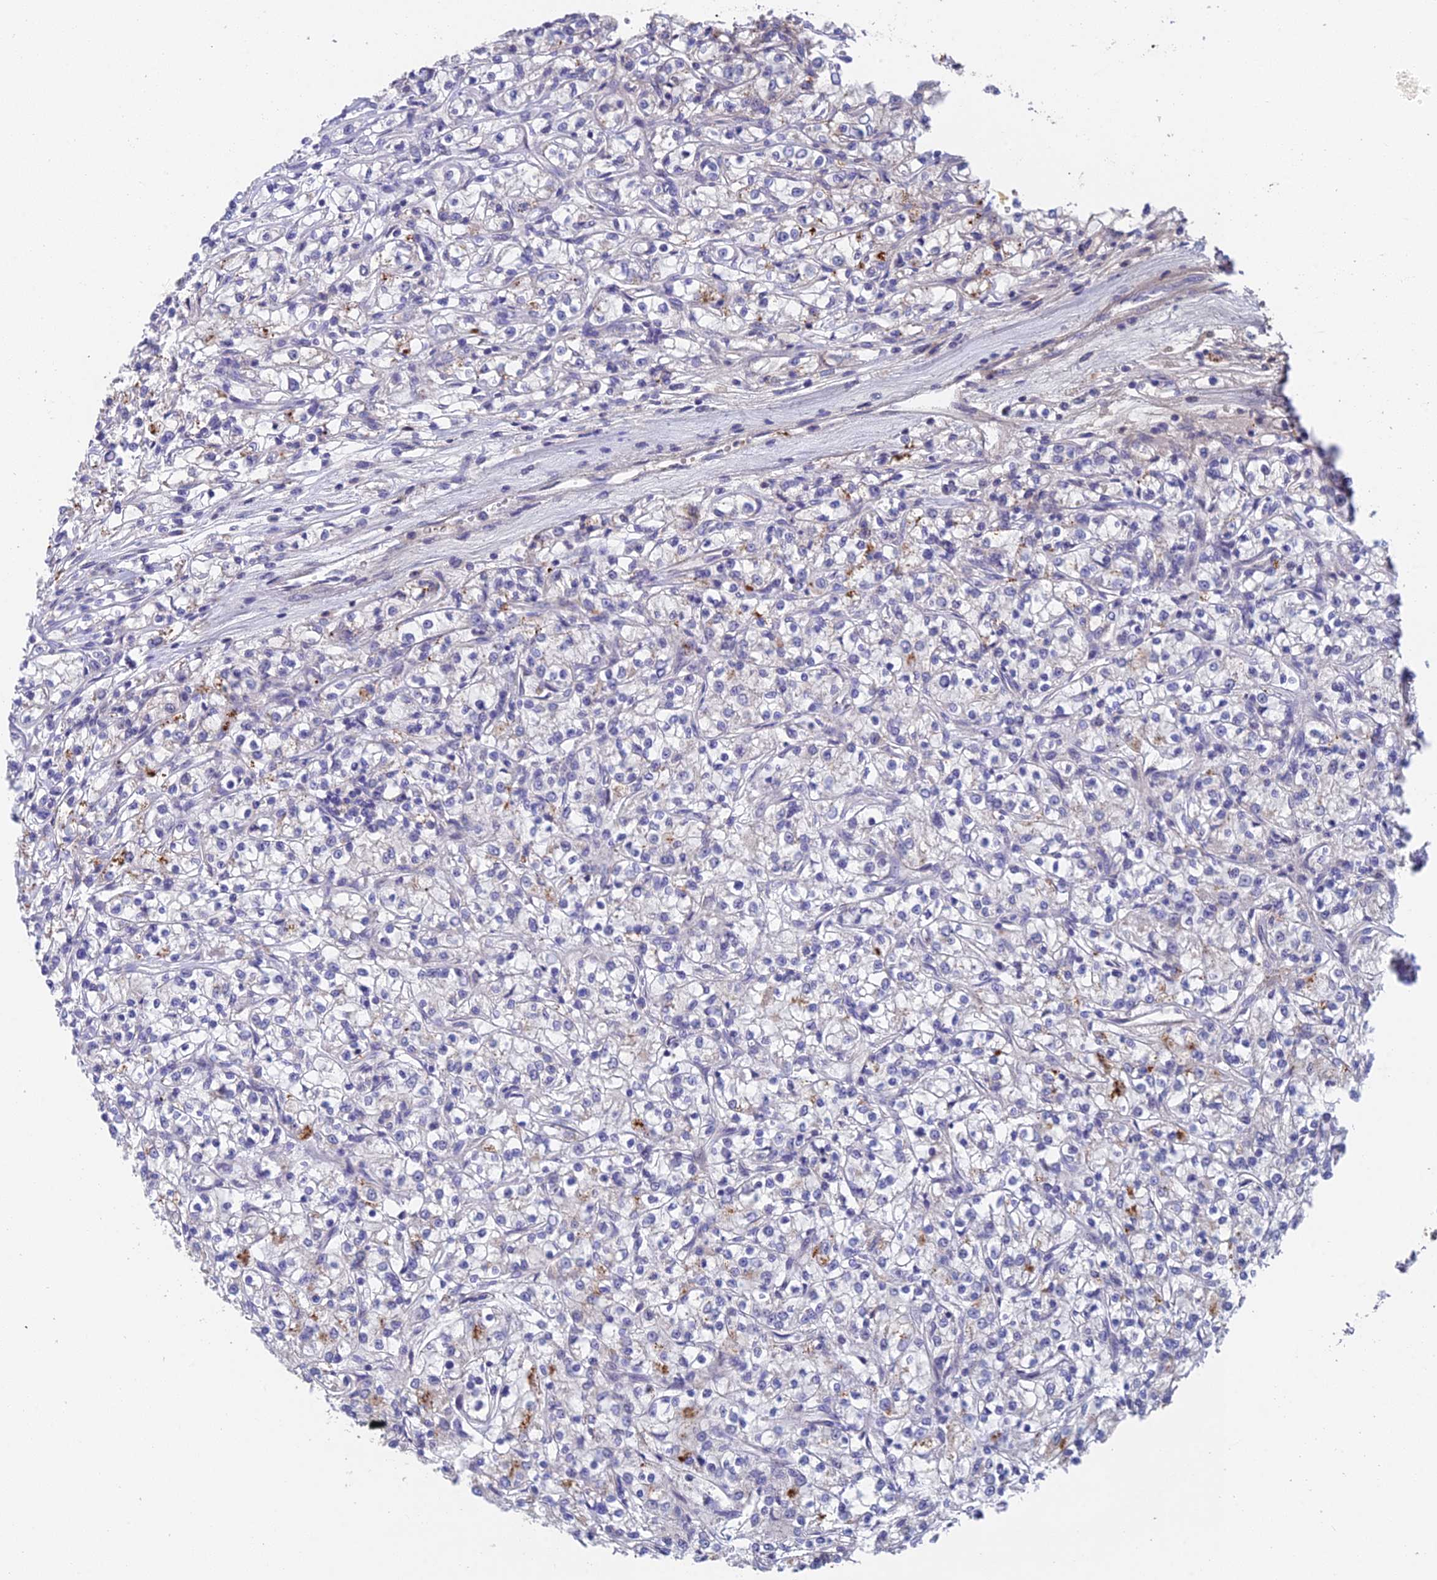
{"staining": {"intensity": "negative", "quantity": "none", "location": "none"}, "tissue": "renal cancer", "cell_type": "Tumor cells", "image_type": "cancer", "snomed": [{"axis": "morphology", "description": "Adenocarcinoma, NOS"}, {"axis": "topography", "description": "Kidney"}], "caption": "Renal cancer (adenocarcinoma) stained for a protein using immunohistochemistry (IHC) displays no positivity tumor cells.", "gene": "ADAMTS13", "patient": {"sex": "female", "age": 59}}